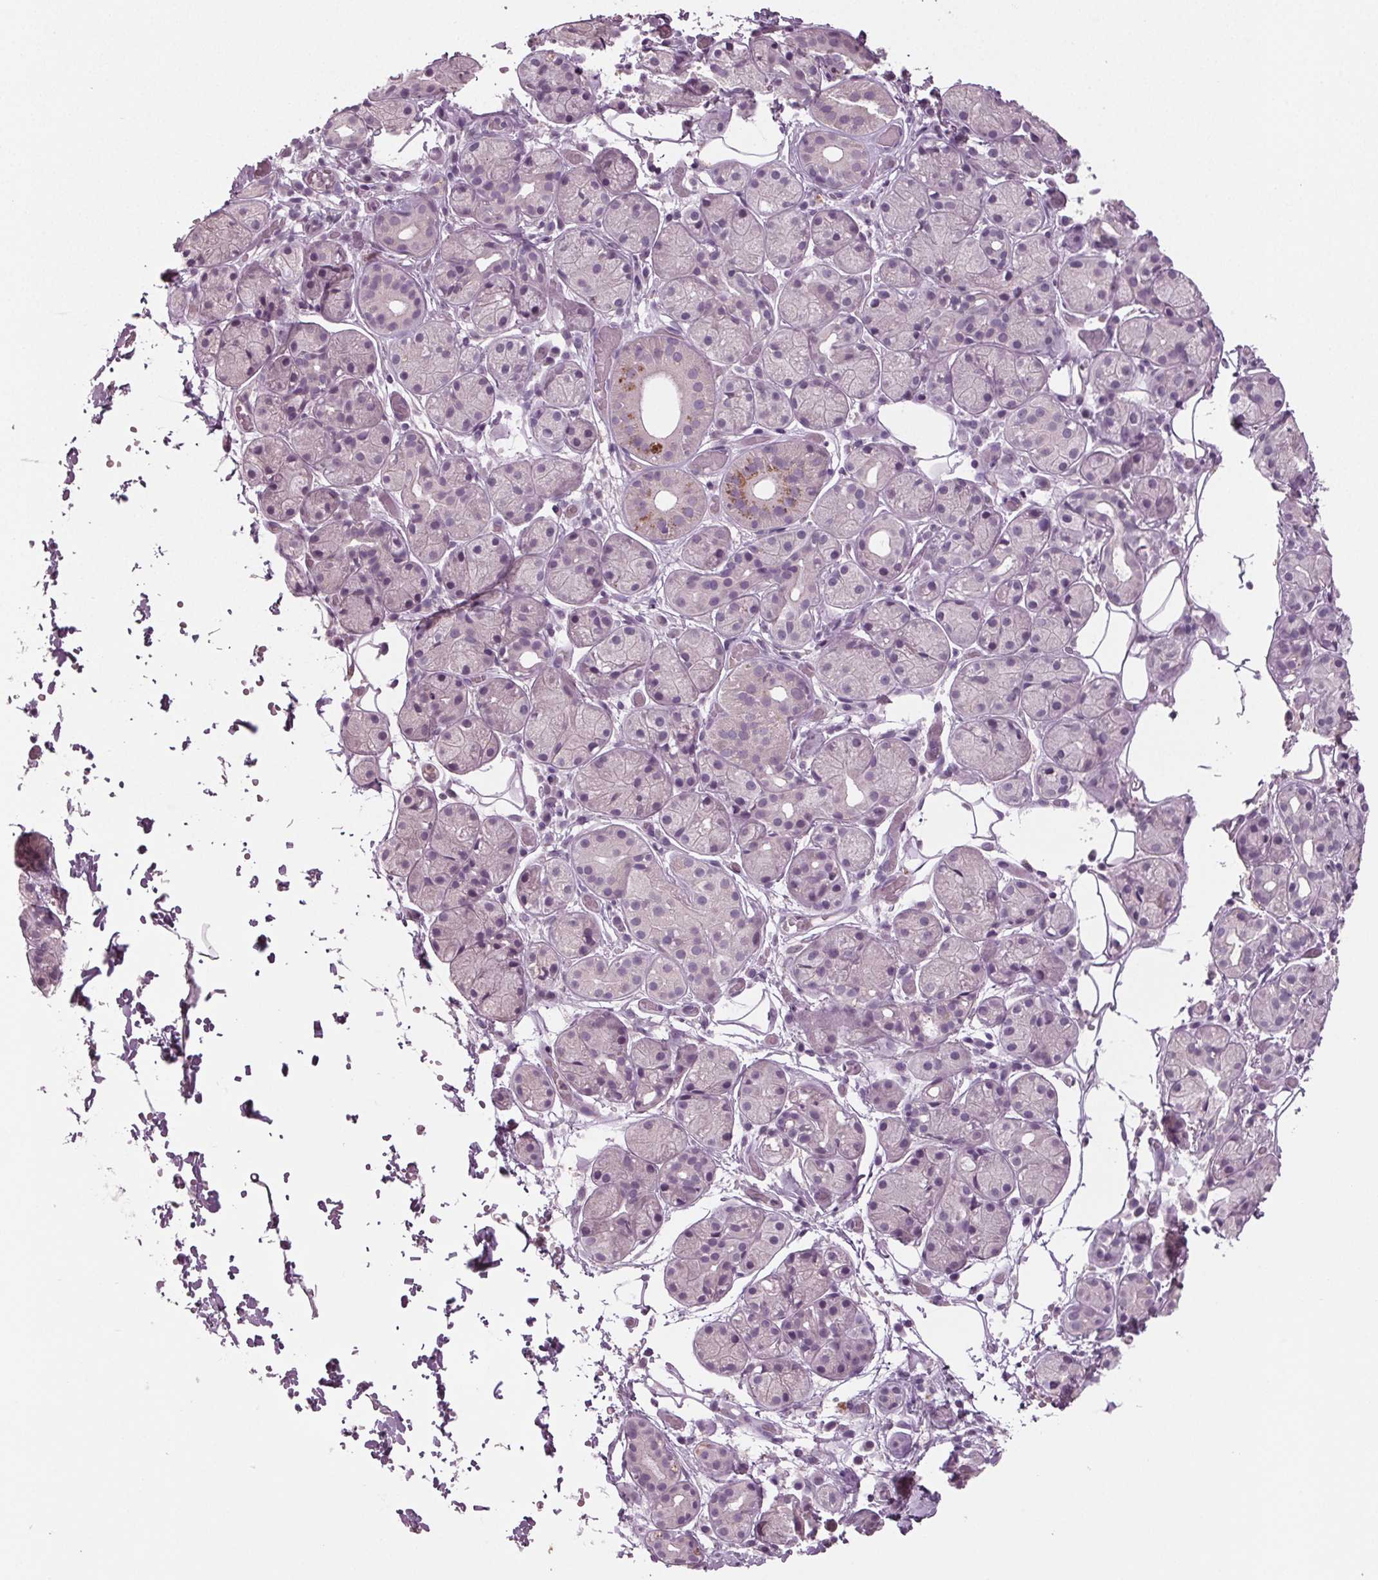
{"staining": {"intensity": "moderate", "quantity": "<25%", "location": "cytoplasmic/membranous"}, "tissue": "salivary gland", "cell_type": "Glandular cells", "image_type": "normal", "snomed": [{"axis": "morphology", "description": "Normal tissue, NOS"}, {"axis": "topography", "description": "Salivary gland"}, {"axis": "topography", "description": "Peripheral nerve tissue"}], "caption": "Moderate cytoplasmic/membranous positivity for a protein is seen in about <25% of glandular cells of benign salivary gland using IHC.", "gene": "BHLHE22", "patient": {"sex": "male", "age": 71}}